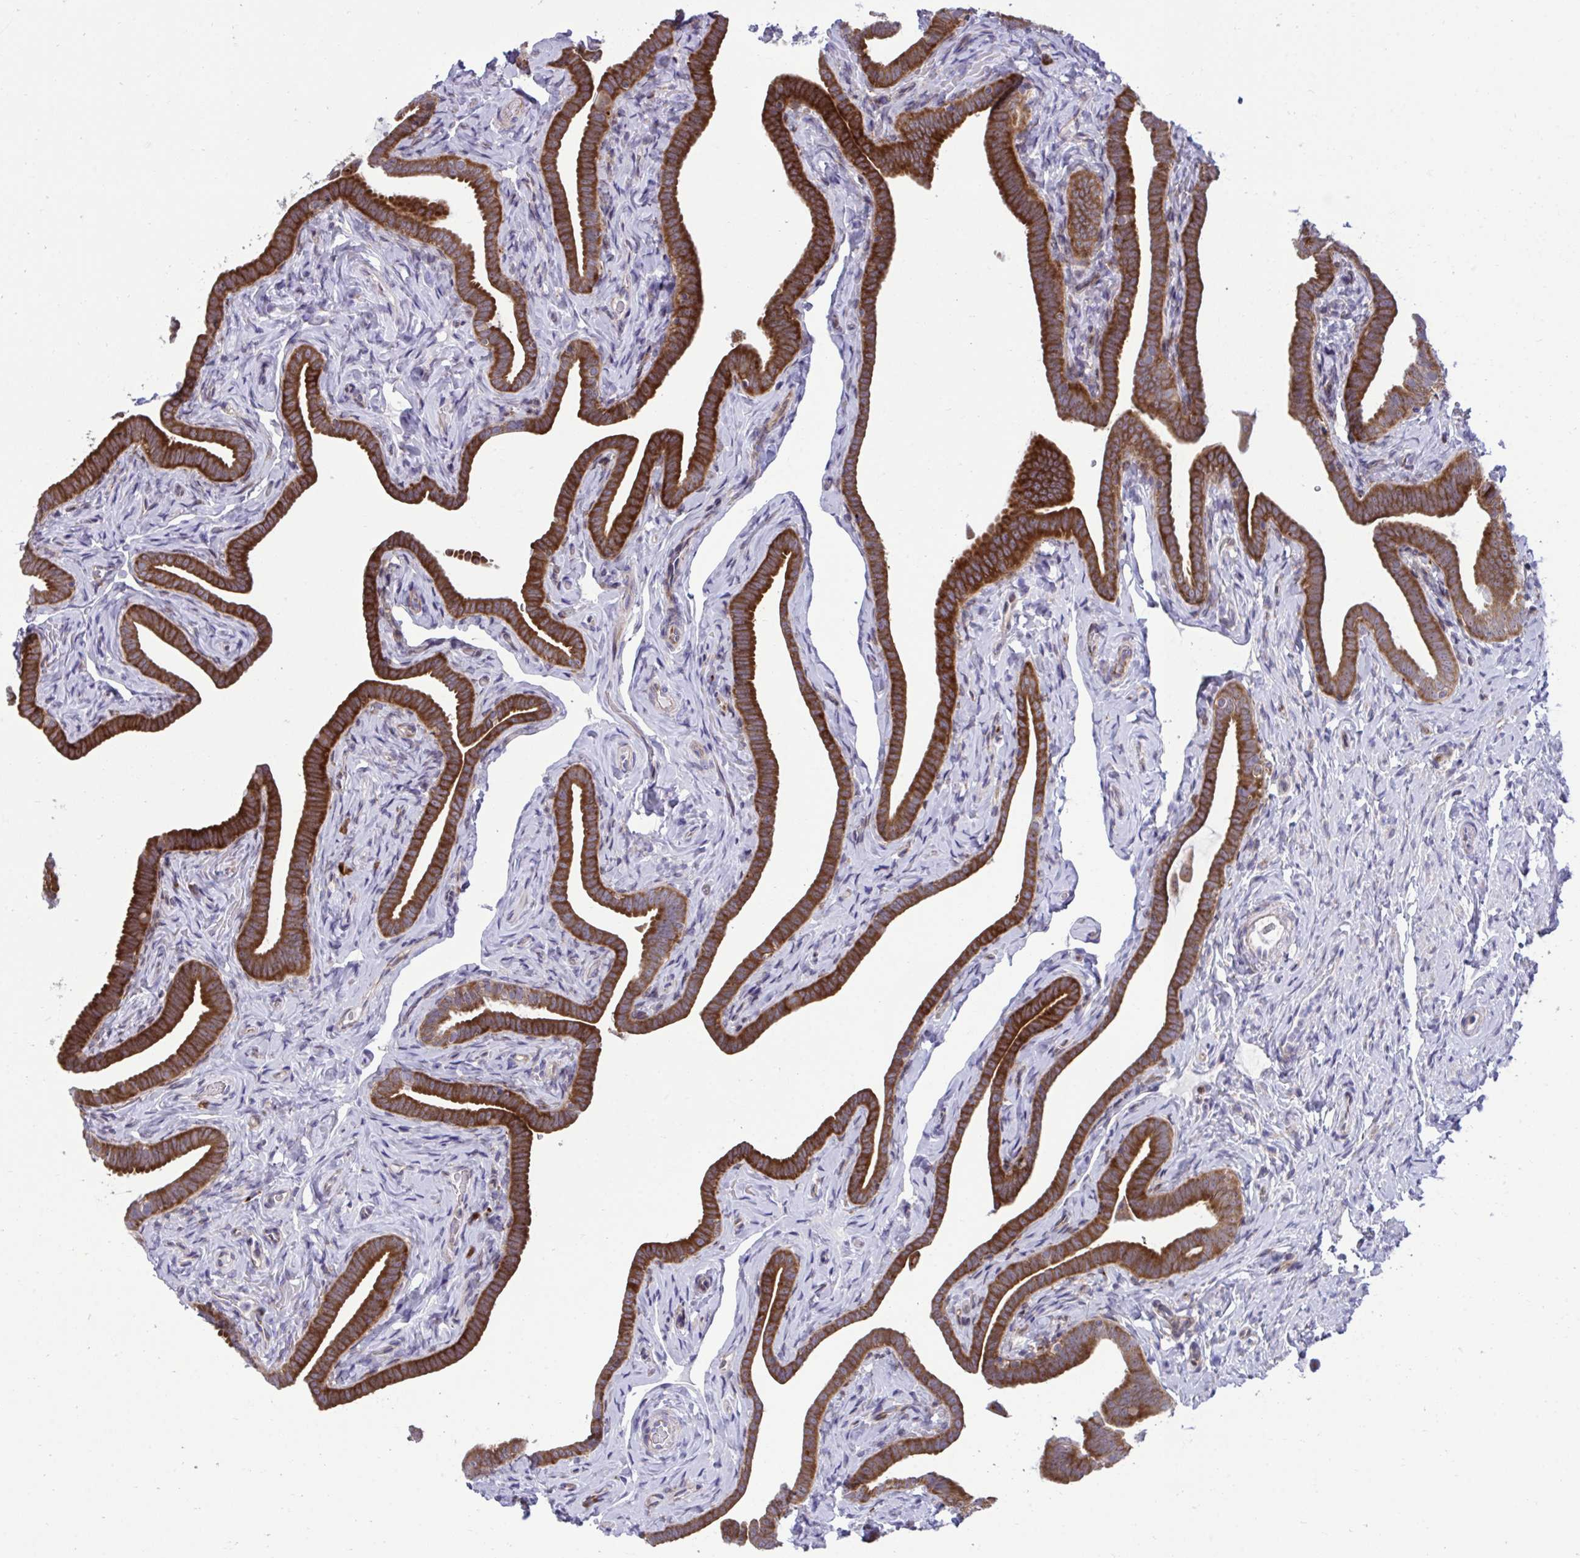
{"staining": {"intensity": "strong", "quantity": ">75%", "location": "cytoplasmic/membranous"}, "tissue": "fallopian tube", "cell_type": "Glandular cells", "image_type": "normal", "snomed": [{"axis": "morphology", "description": "Normal tissue, NOS"}, {"axis": "topography", "description": "Fallopian tube"}], "caption": "Strong cytoplasmic/membranous staining is seen in about >75% of glandular cells in unremarkable fallopian tube.", "gene": "RPS15", "patient": {"sex": "female", "age": 69}}